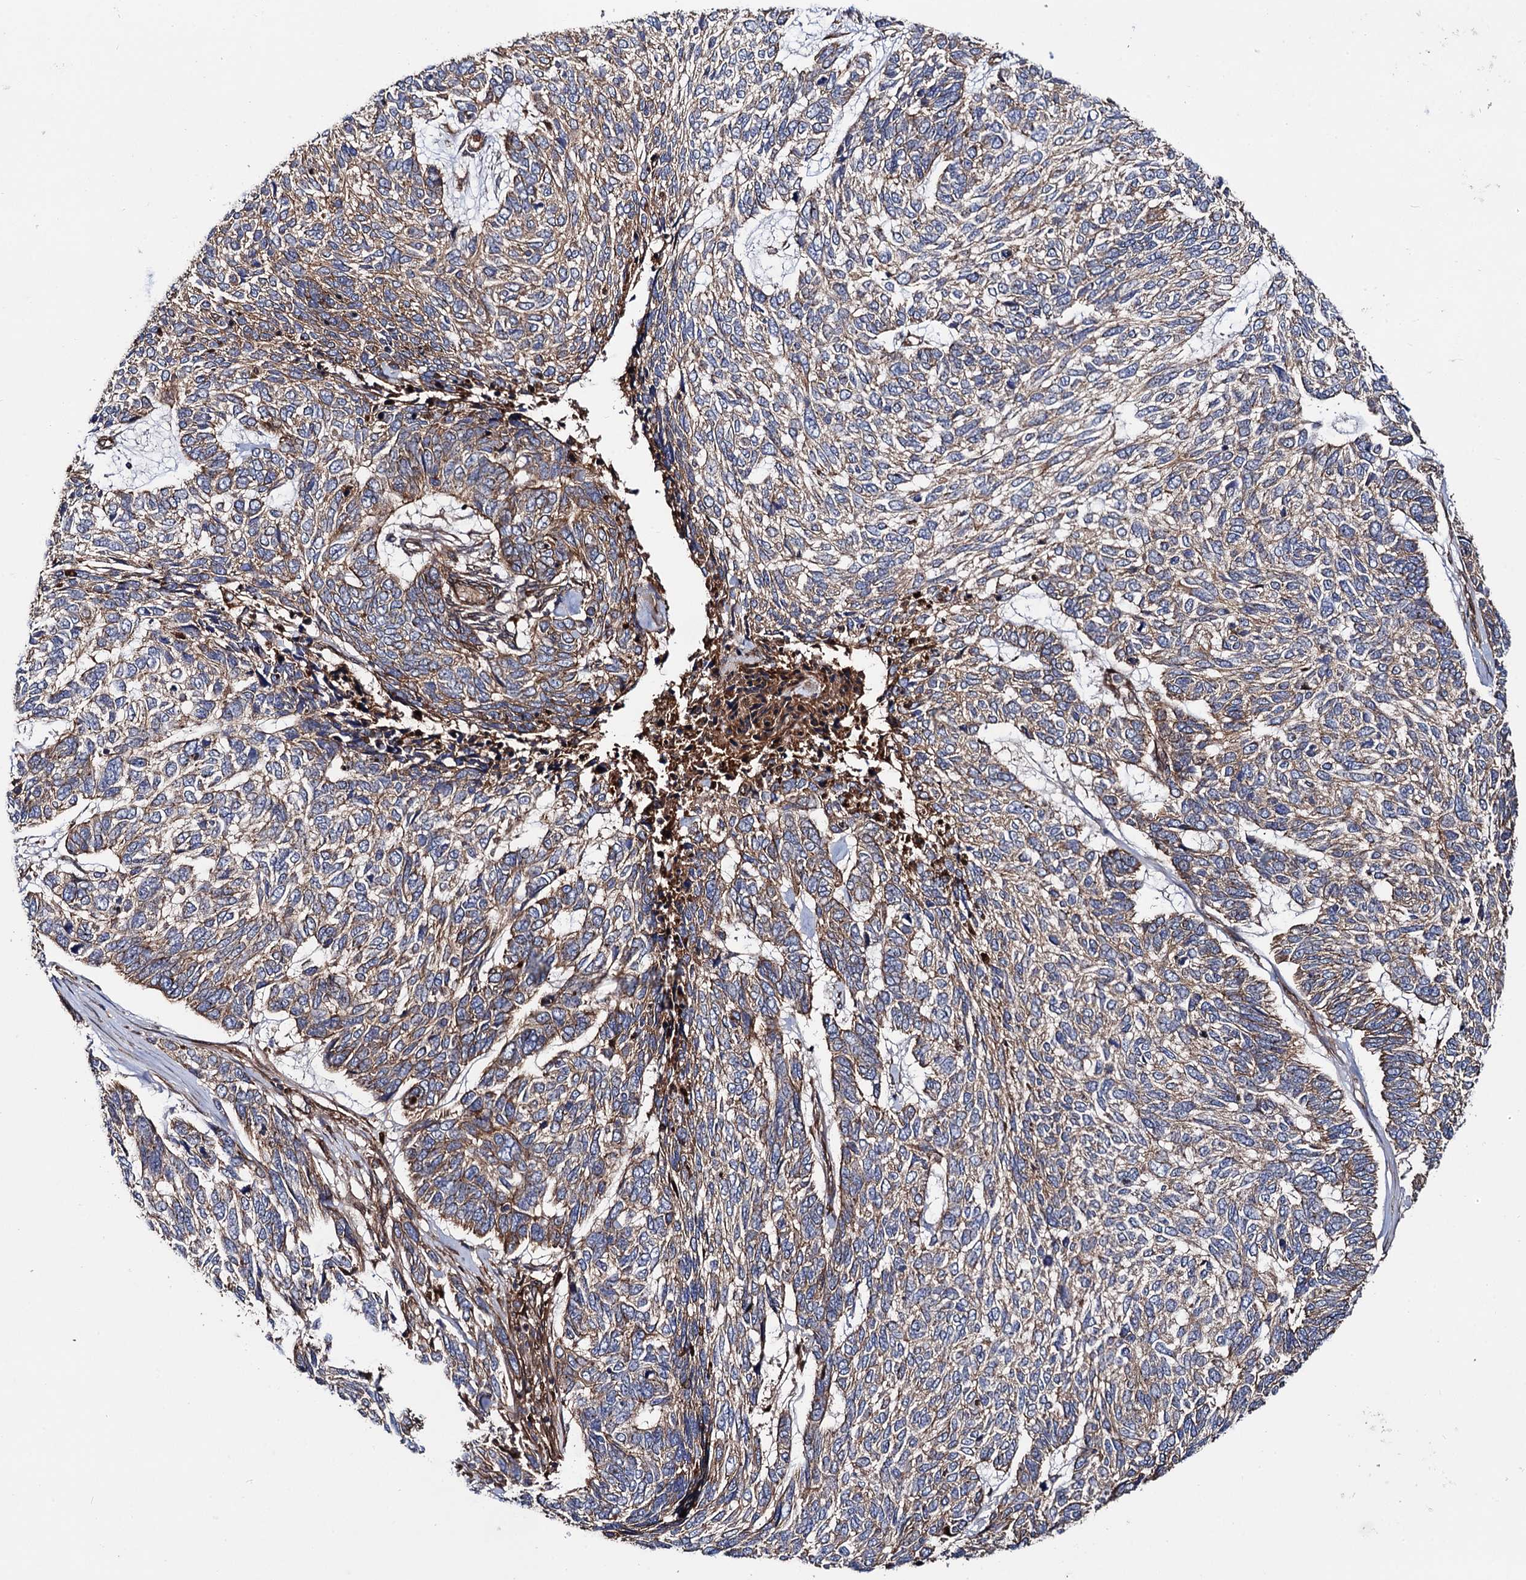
{"staining": {"intensity": "weak", "quantity": ">75%", "location": "cytoplasmic/membranous"}, "tissue": "skin cancer", "cell_type": "Tumor cells", "image_type": "cancer", "snomed": [{"axis": "morphology", "description": "Basal cell carcinoma"}, {"axis": "topography", "description": "Skin"}], "caption": "This is an image of immunohistochemistry (IHC) staining of skin cancer (basal cell carcinoma), which shows weak staining in the cytoplasmic/membranous of tumor cells.", "gene": "CIP2A", "patient": {"sex": "female", "age": 65}}